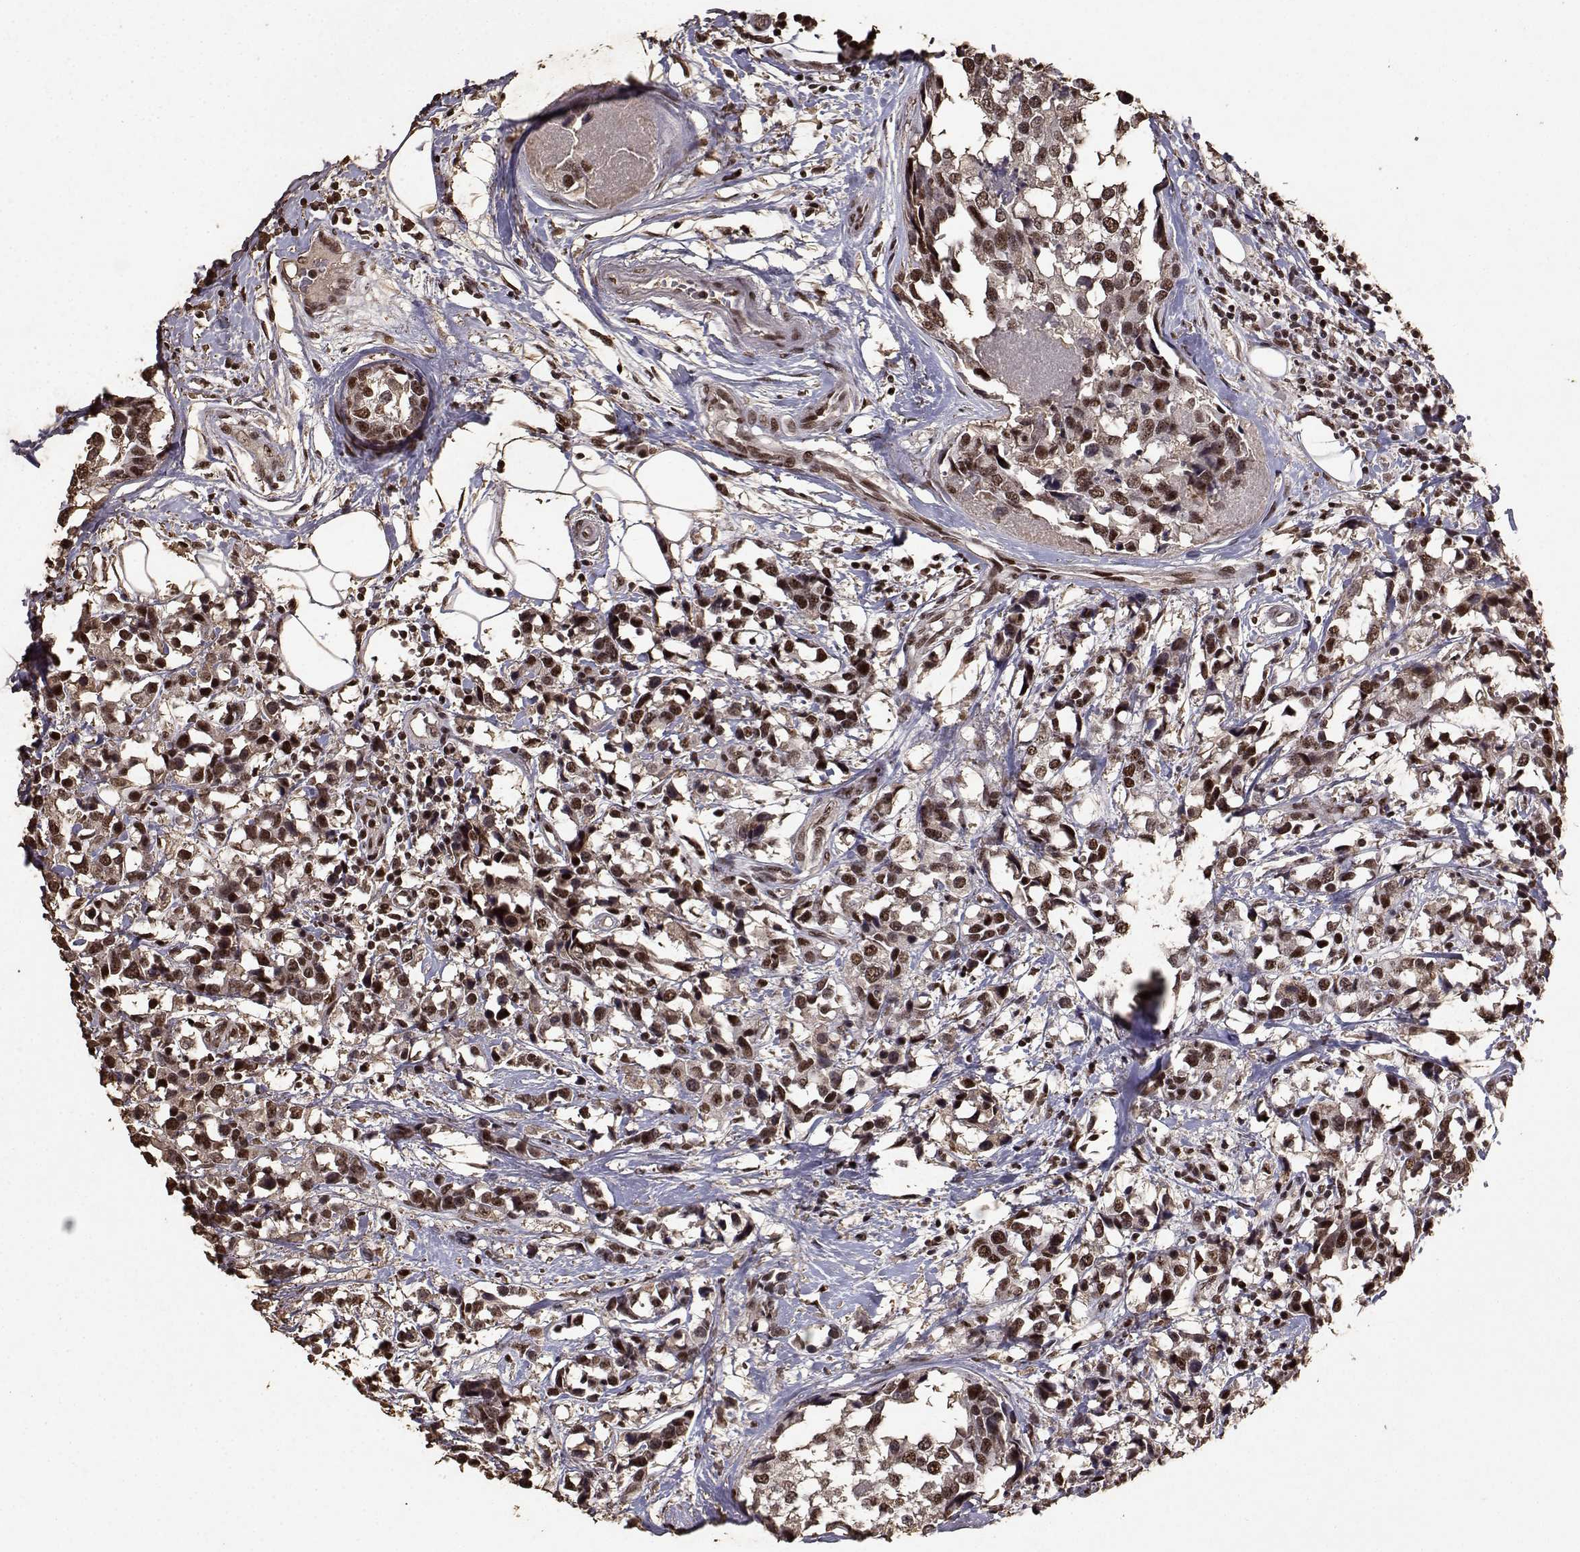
{"staining": {"intensity": "strong", "quantity": ">75%", "location": "nuclear"}, "tissue": "breast cancer", "cell_type": "Tumor cells", "image_type": "cancer", "snomed": [{"axis": "morphology", "description": "Lobular carcinoma"}, {"axis": "topography", "description": "Breast"}], "caption": "Immunohistochemical staining of human breast lobular carcinoma demonstrates strong nuclear protein staining in approximately >75% of tumor cells.", "gene": "TOE1", "patient": {"sex": "female", "age": 59}}